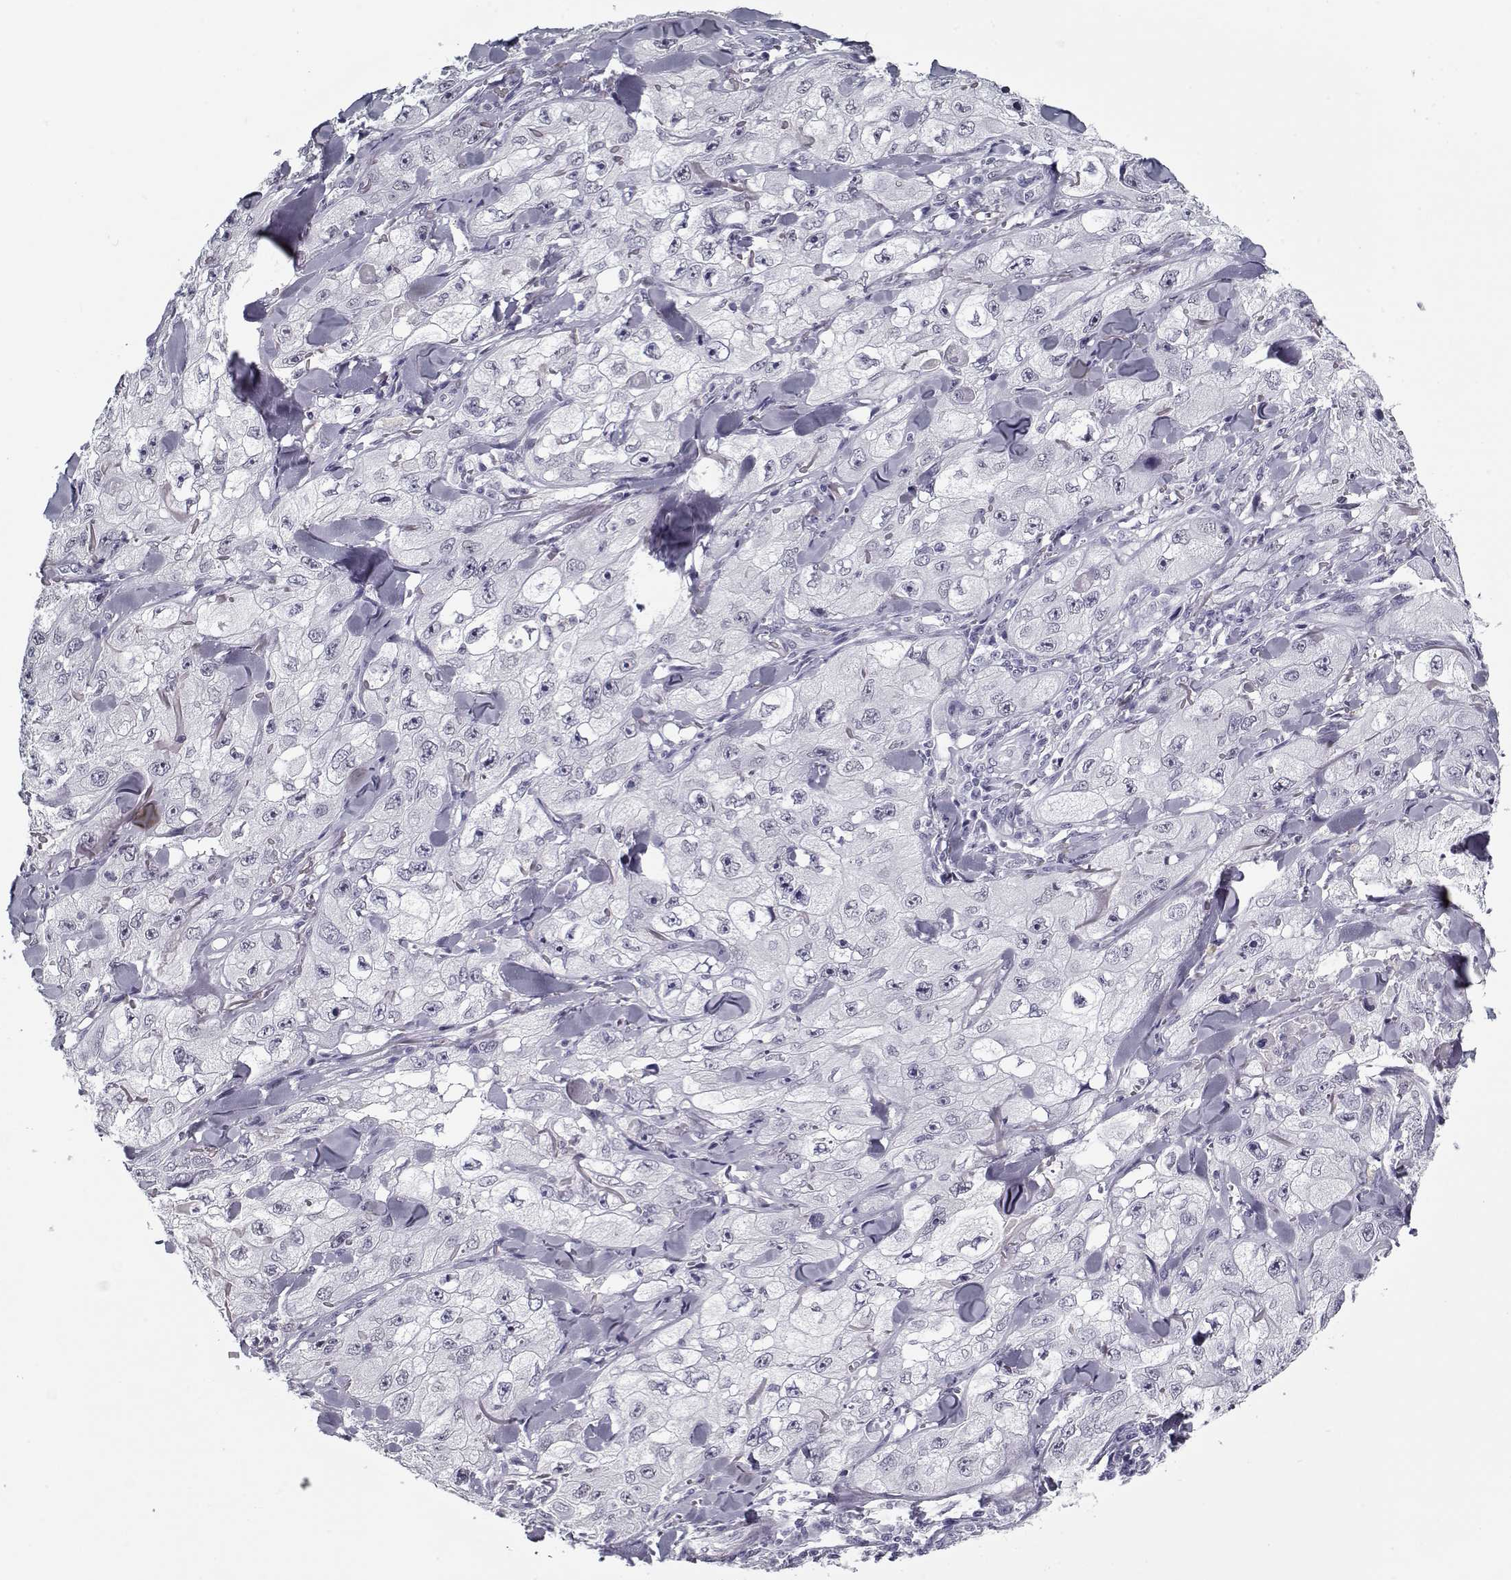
{"staining": {"intensity": "negative", "quantity": "none", "location": "none"}, "tissue": "skin cancer", "cell_type": "Tumor cells", "image_type": "cancer", "snomed": [{"axis": "morphology", "description": "Squamous cell carcinoma, NOS"}, {"axis": "topography", "description": "Skin"}, {"axis": "topography", "description": "Subcutis"}], "caption": "Immunohistochemistry photomicrograph of neoplastic tissue: human squamous cell carcinoma (skin) stained with DAB demonstrates no significant protein expression in tumor cells. Brightfield microscopy of immunohistochemistry stained with DAB (brown) and hematoxylin (blue), captured at high magnification.", "gene": "RNF32", "patient": {"sex": "male", "age": 73}}